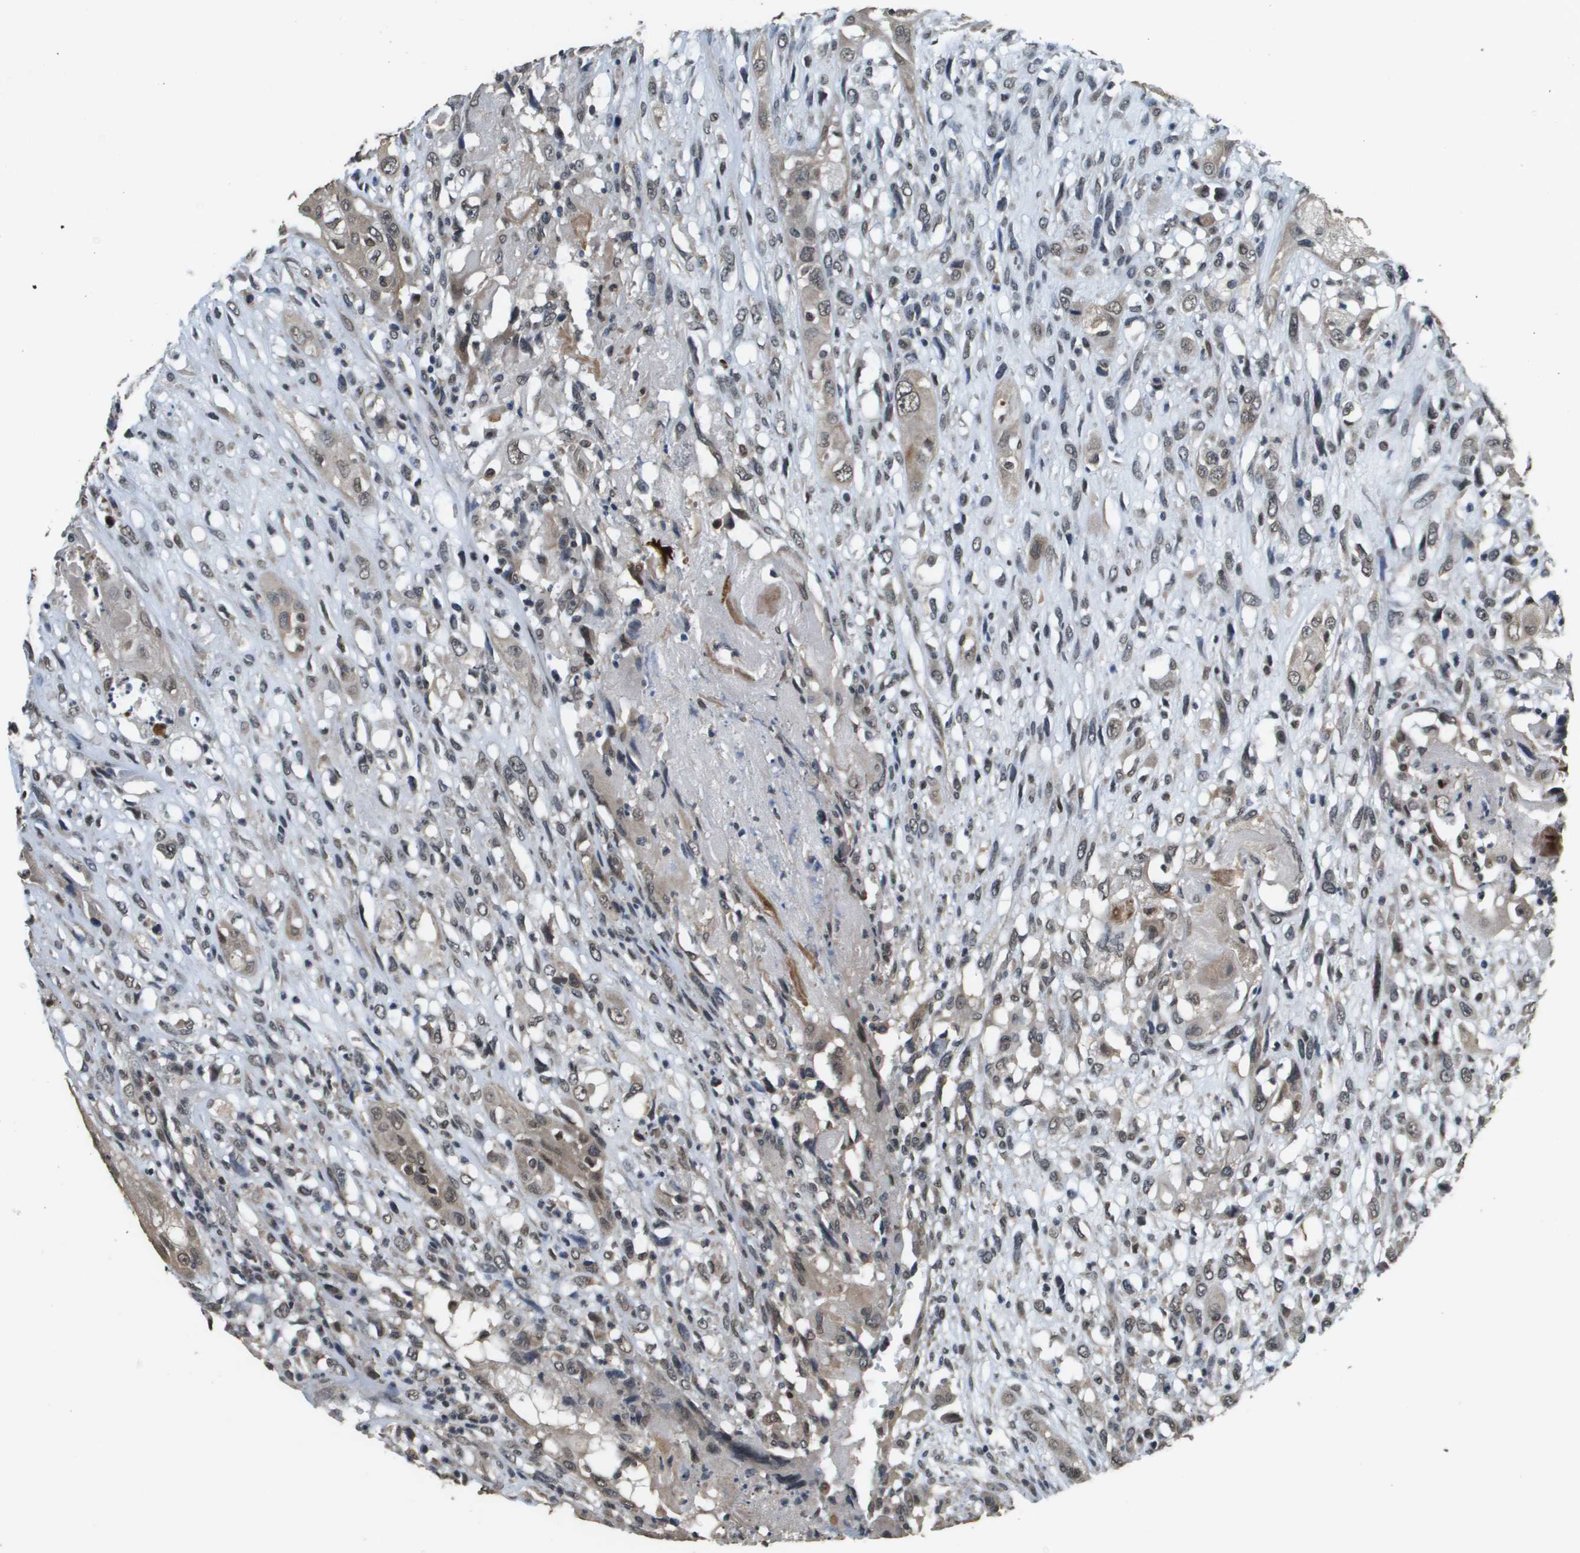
{"staining": {"intensity": "weak", "quantity": ">75%", "location": "cytoplasmic/membranous,nuclear"}, "tissue": "head and neck cancer", "cell_type": "Tumor cells", "image_type": "cancer", "snomed": [{"axis": "morphology", "description": "Necrosis, NOS"}, {"axis": "morphology", "description": "Neoplasm, malignant, NOS"}, {"axis": "topography", "description": "Salivary gland"}, {"axis": "topography", "description": "Head-Neck"}], "caption": "There is low levels of weak cytoplasmic/membranous and nuclear expression in tumor cells of head and neck cancer, as demonstrated by immunohistochemical staining (brown color).", "gene": "FANCC", "patient": {"sex": "male", "age": 43}}